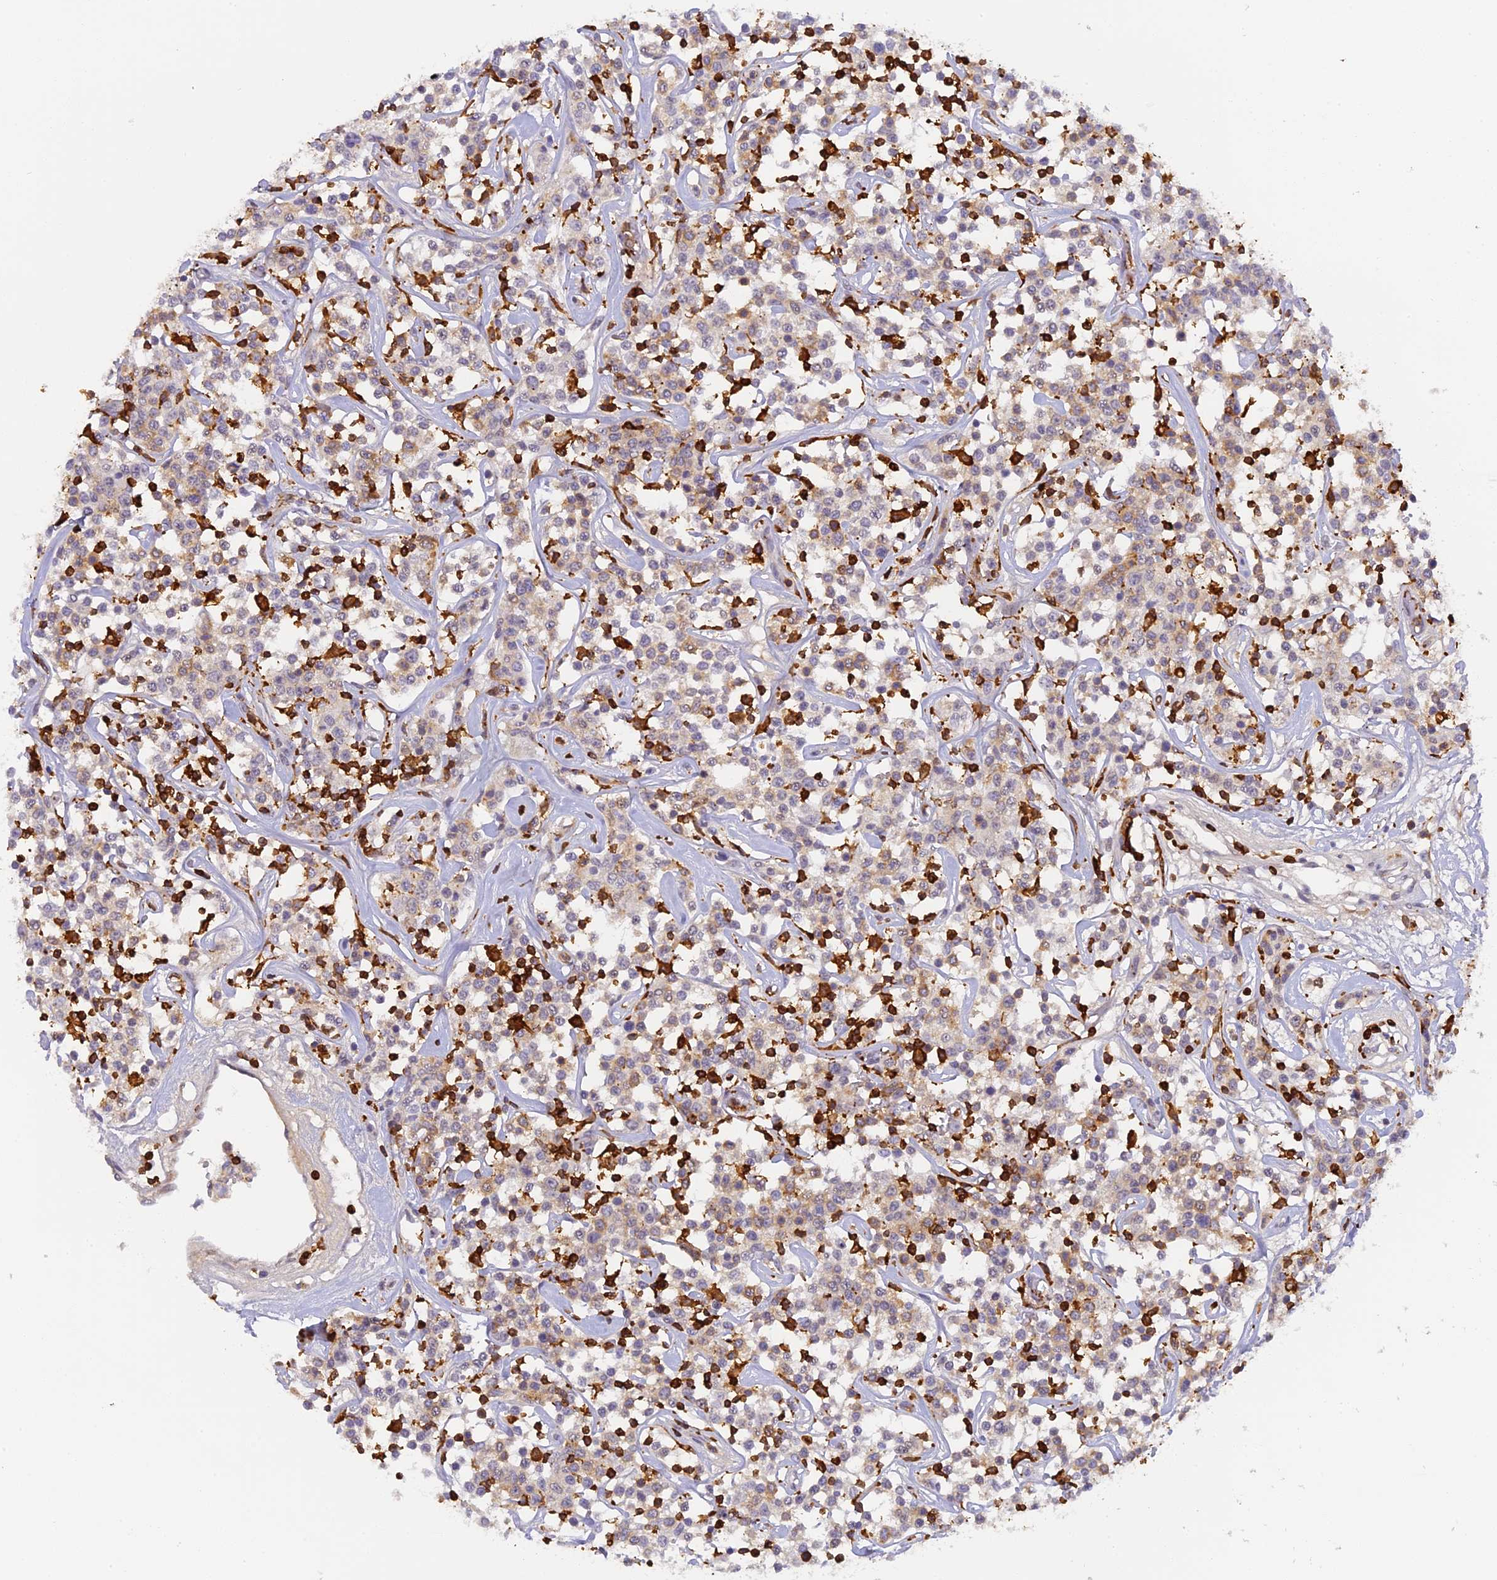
{"staining": {"intensity": "weak", "quantity": "25%-75%", "location": "cytoplasmic/membranous"}, "tissue": "lymphoma", "cell_type": "Tumor cells", "image_type": "cancer", "snomed": [{"axis": "morphology", "description": "Malignant lymphoma, non-Hodgkin's type, Low grade"}, {"axis": "topography", "description": "Small intestine"}], "caption": "Protein staining displays weak cytoplasmic/membranous staining in approximately 25%-75% of tumor cells in low-grade malignant lymphoma, non-Hodgkin's type.", "gene": "FYB1", "patient": {"sex": "female", "age": 59}}